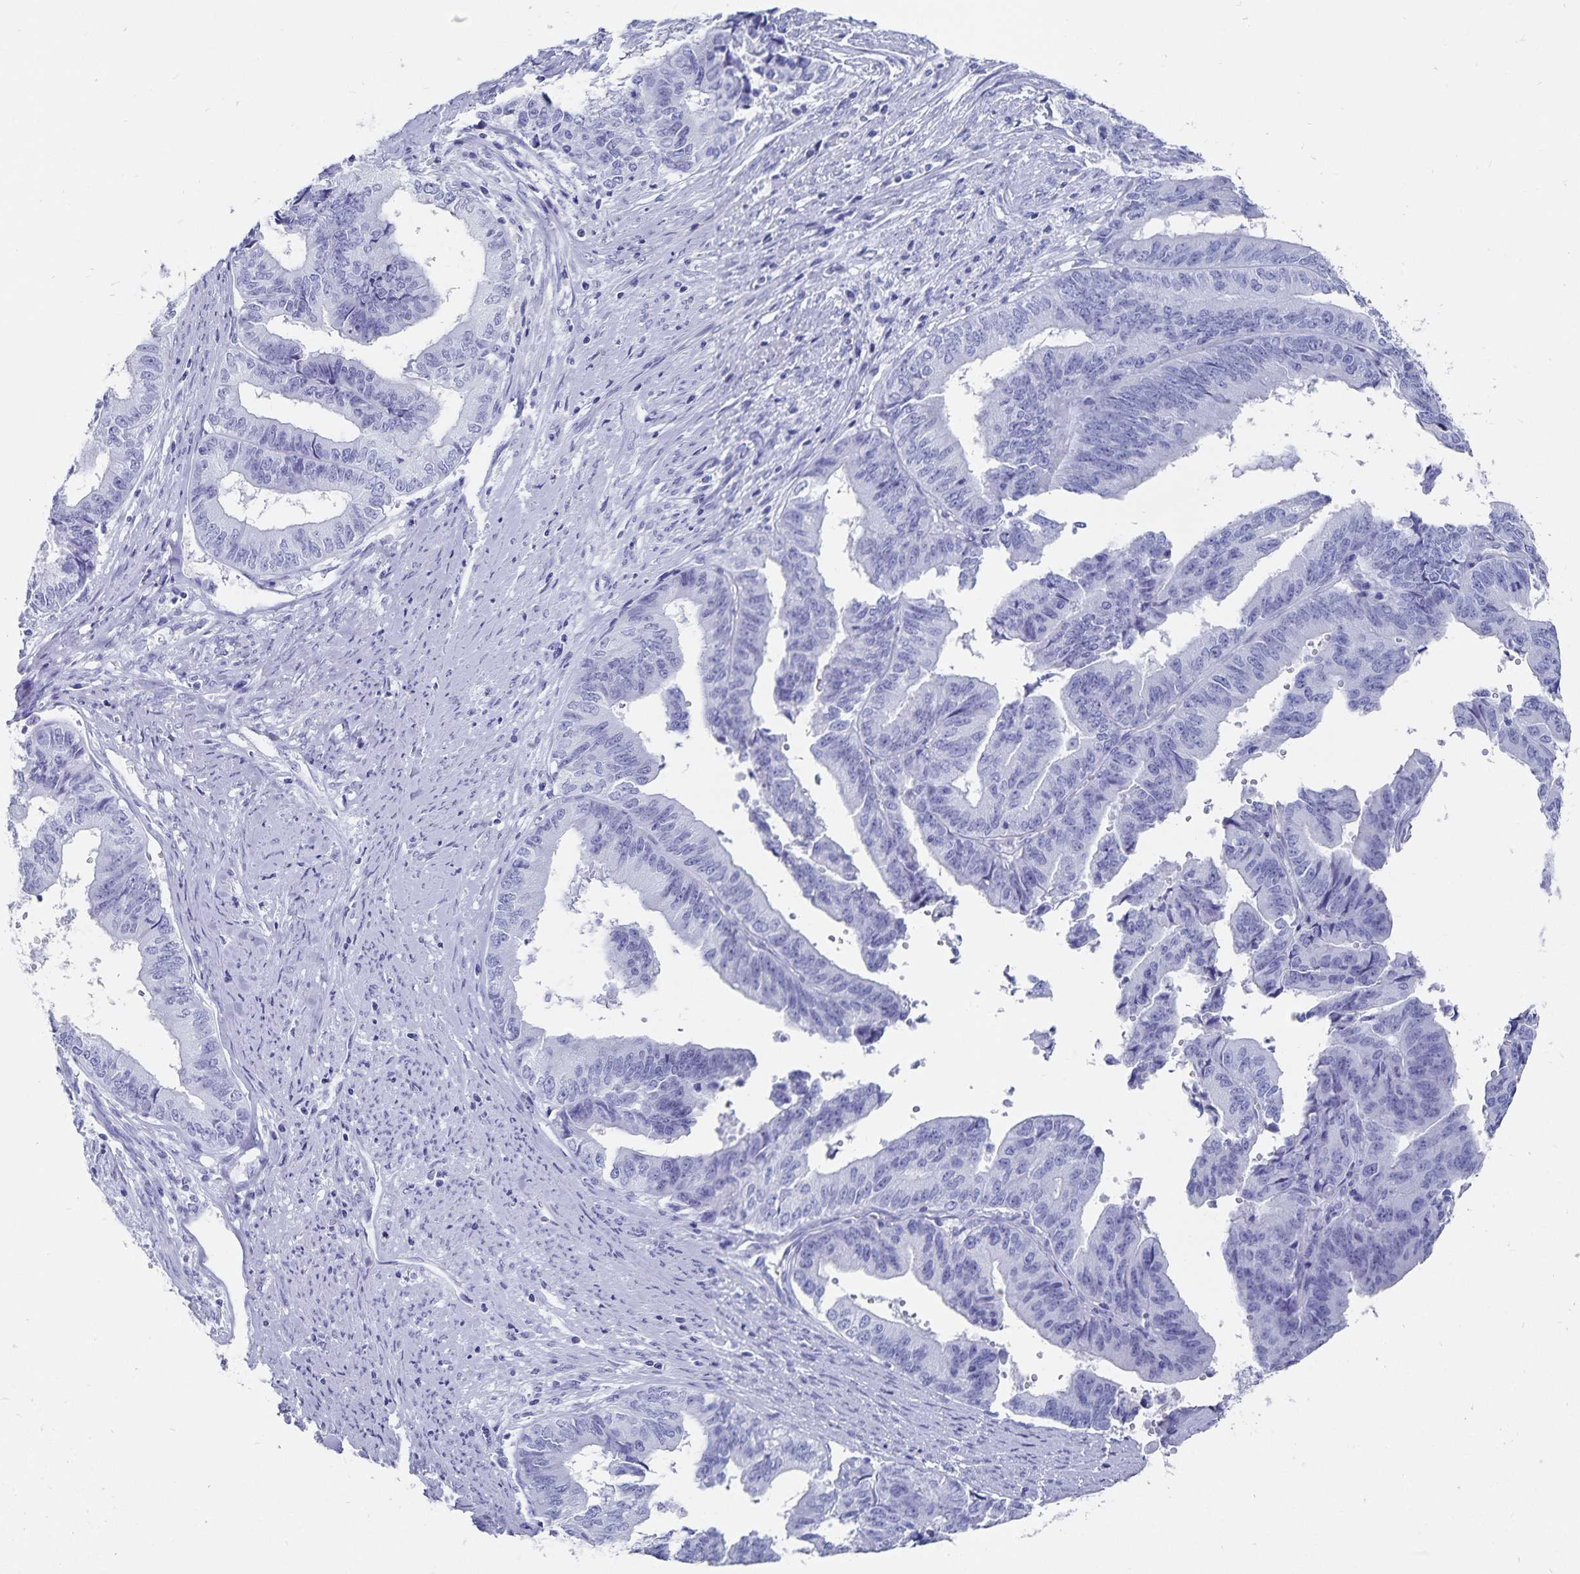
{"staining": {"intensity": "negative", "quantity": "none", "location": "none"}, "tissue": "endometrial cancer", "cell_type": "Tumor cells", "image_type": "cancer", "snomed": [{"axis": "morphology", "description": "Adenocarcinoma, NOS"}, {"axis": "topography", "description": "Endometrium"}], "caption": "Endometrial adenocarcinoma was stained to show a protein in brown. There is no significant expression in tumor cells.", "gene": "ADH1A", "patient": {"sex": "female", "age": 65}}